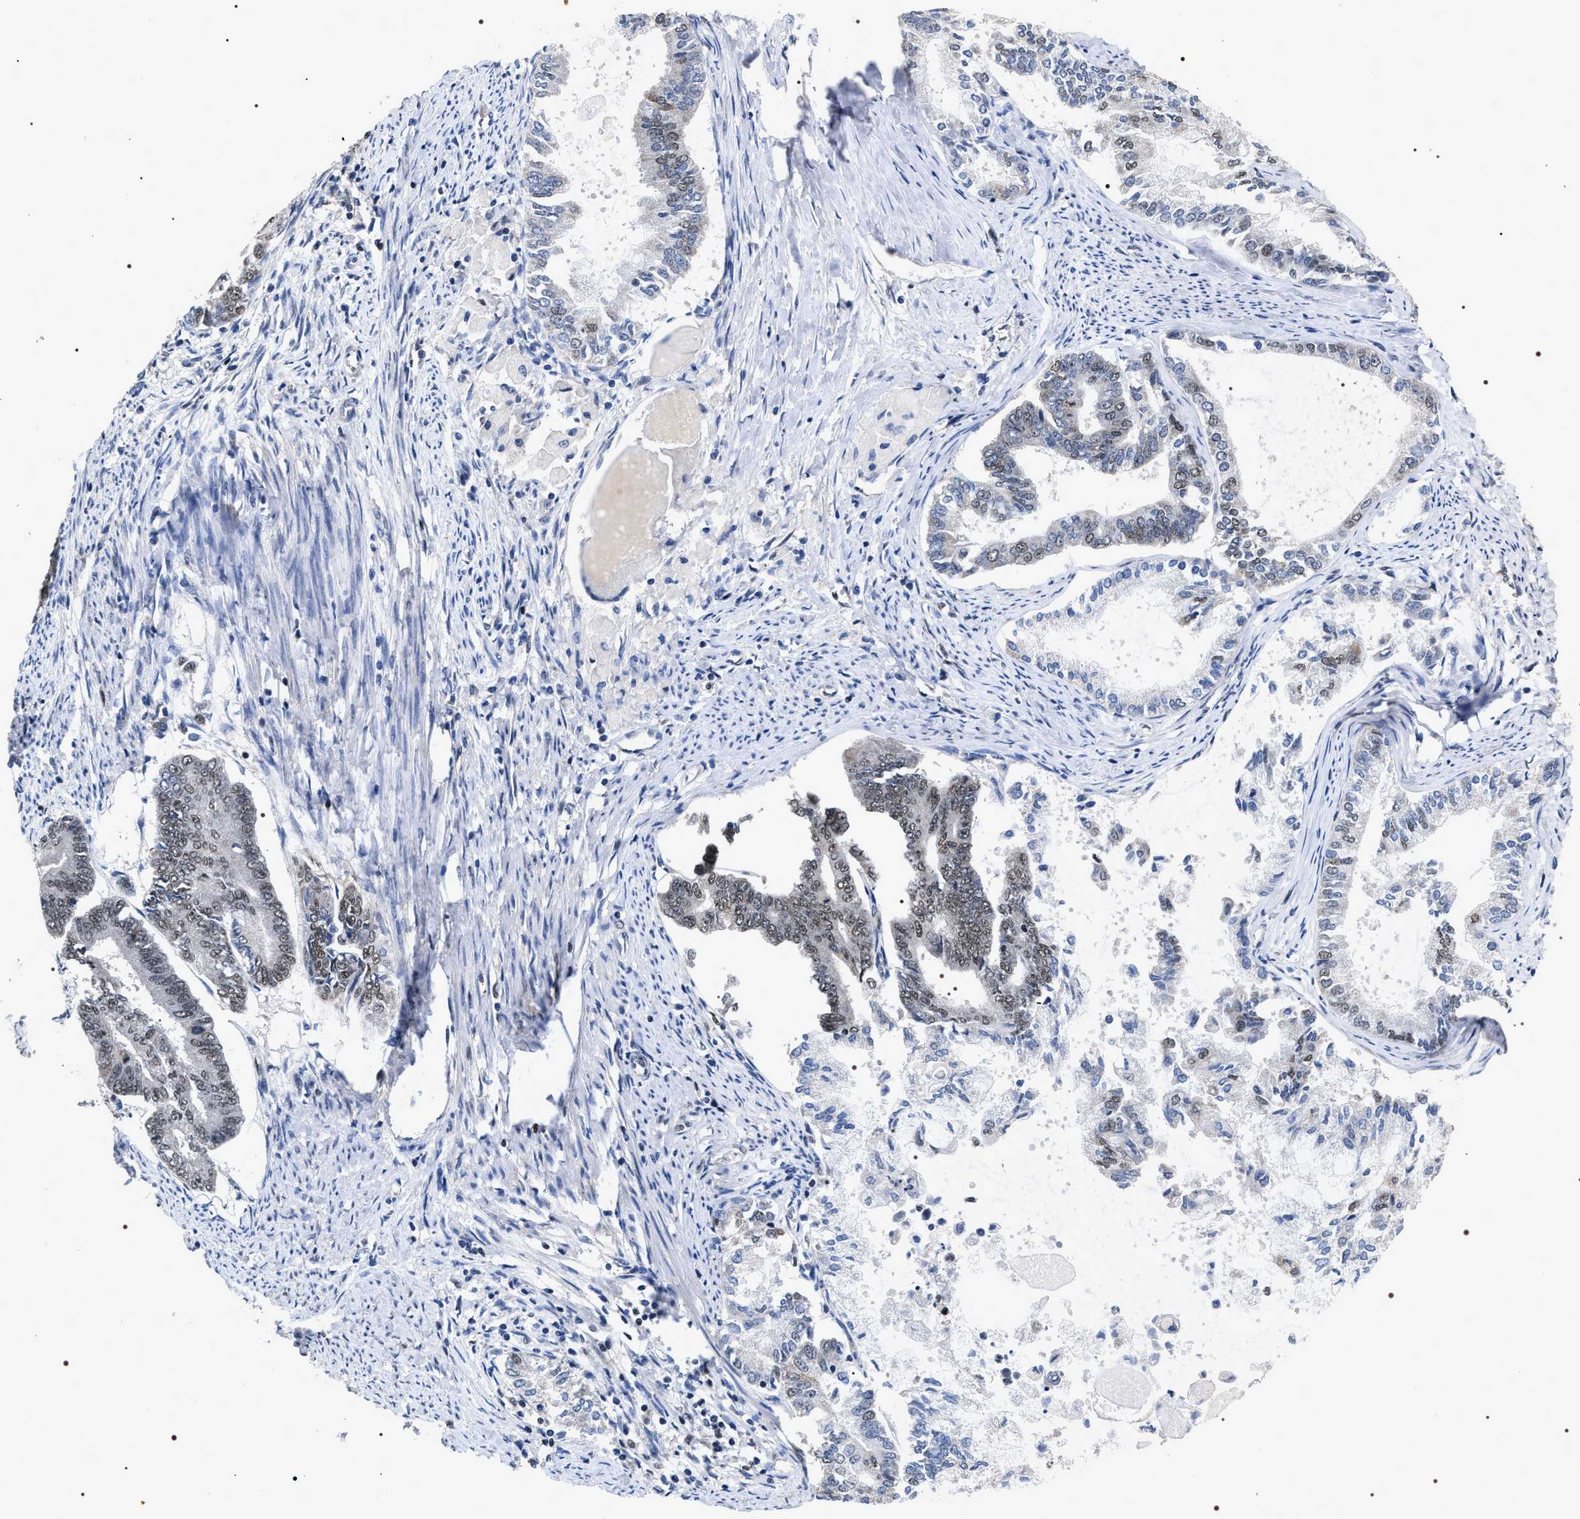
{"staining": {"intensity": "moderate", "quantity": "25%-75%", "location": "nuclear"}, "tissue": "endometrial cancer", "cell_type": "Tumor cells", "image_type": "cancer", "snomed": [{"axis": "morphology", "description": "Adenocarcinoma, NOS"}, {"axis": "topography", "description": "Endometrium"}], "caption": "Immunohistochemistry photomicrograph of endometrial cancer (adenocarcinoma) stained for a protein (brown), which exhibits medium levels of moderate nuclear positivity in approximately 25%-75% of tumor cells.", "gene": "RRP1B", "patient": {"sex": "female", "age": 86}}